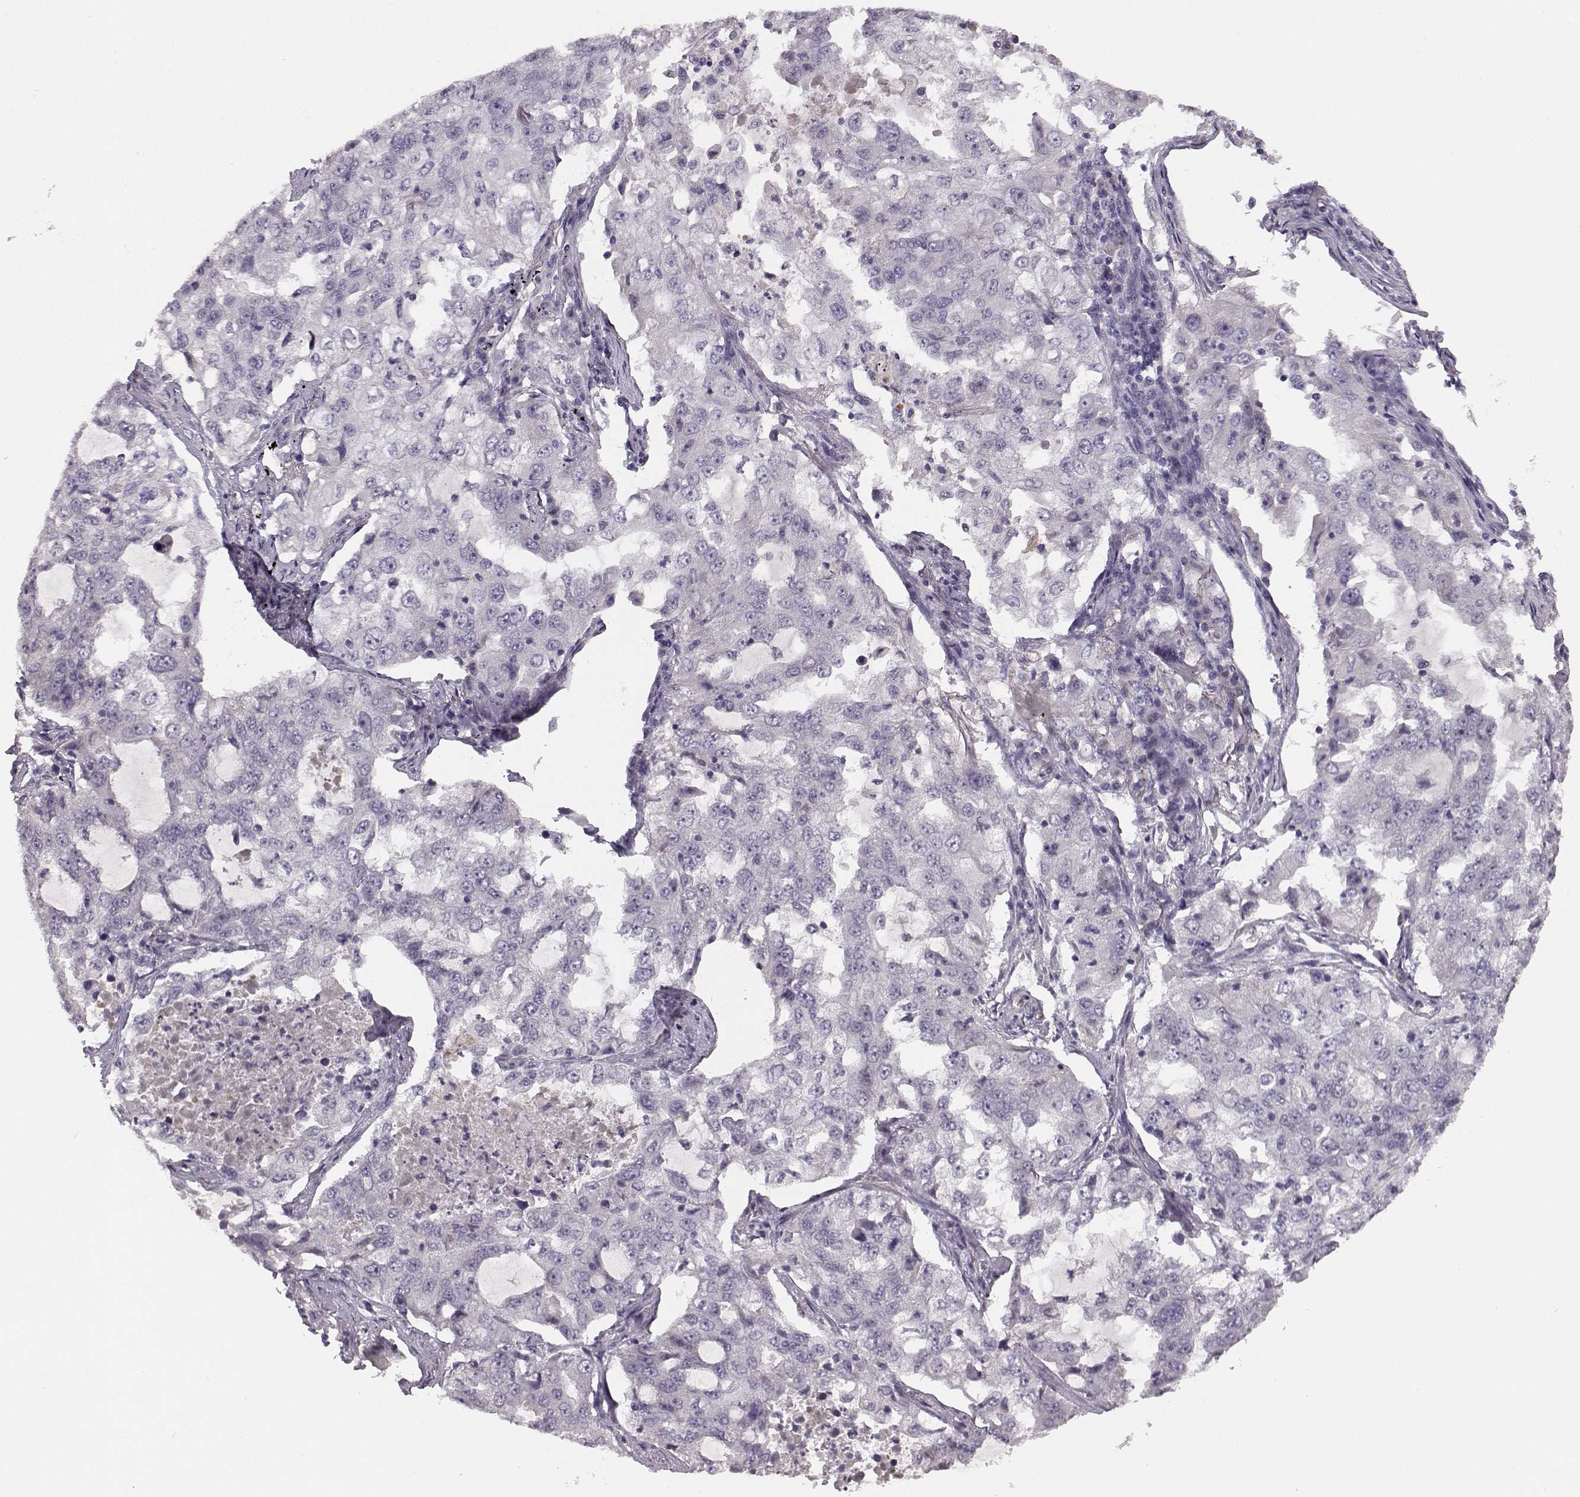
{"staining": {"intensity": "negative", "quantity": "none", "location": "none"}, "tissue": "lung cancer", "cell_type": "Tumor cells", "image_type": "cancer", "snomed": [{"axis": "morphology", "description": "Adenocarcinoma, NOS"}, {"axis": "topography", "description": "Lung"}], "caption": "Immunohistochemistry (IHC) photomicrograph of neoplastic tissue: human lung cancer stained with DAB (3,3'-diaminobenzidine) demonstrates no significant protein staining in tumor cells. (Stains: DAB immunohistochemistry (IHC) with hematoxylin counter stain, Microscopy: brightfield microscopy at high magnification).", "gene": "BFSP2", "patient": {"sex": "female", "age": 61}}